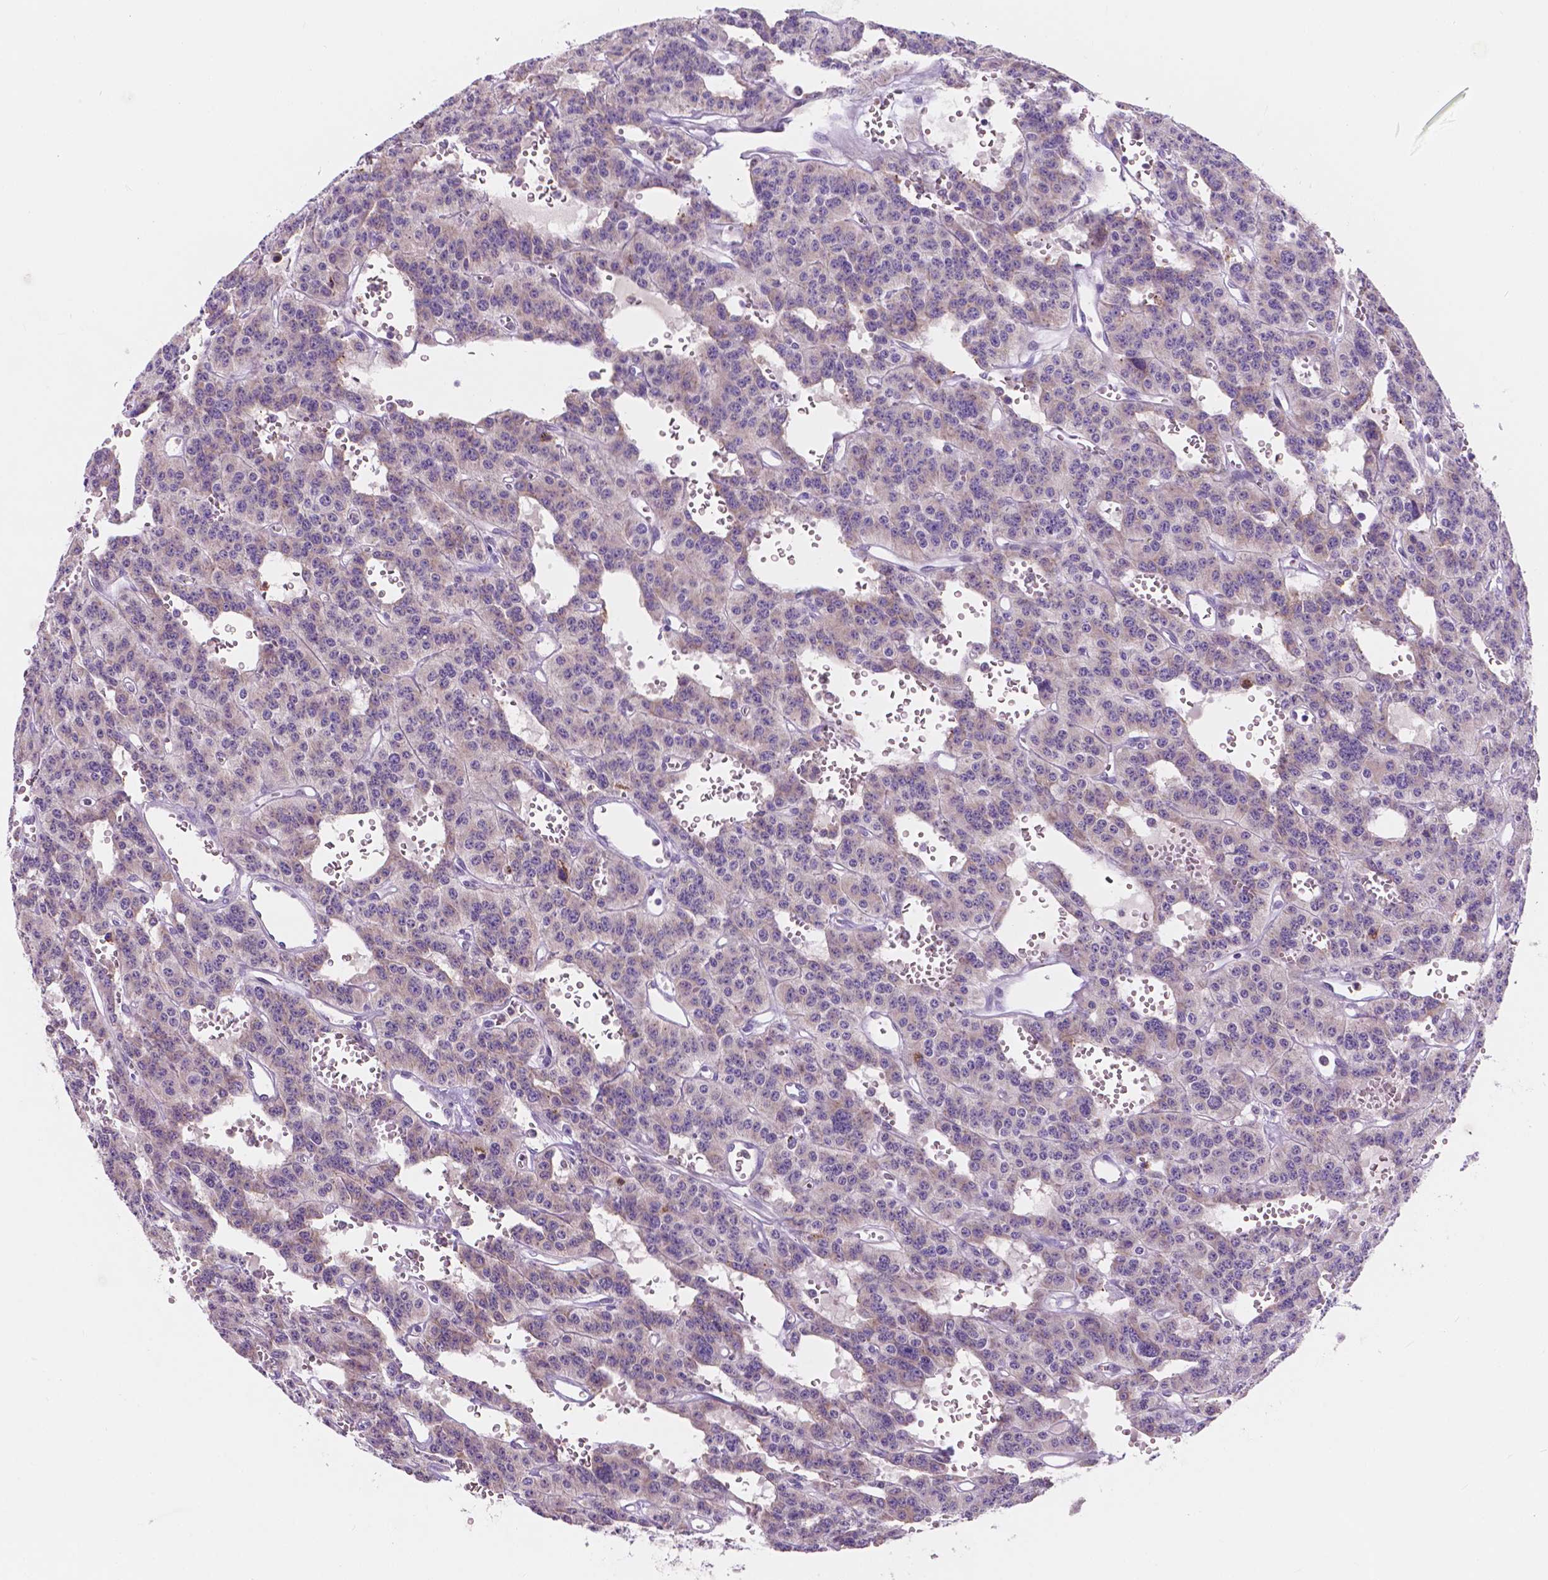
{"staining": {"intensity": "negative", "quantity": "none", "location": "none"}, "tissue": "carcinoid", "cell_type": "Tumor cells", "image_type": "cancer", "snomed": [{"axis": "morphology", "description": "Carcinoid, malignant, NOS"}, {"axis": "topography", "description": "Lung"}], "caption": "This is a photomicrograph of immunohistochemistry (IHC) staining of carcinoid (malignant), which shows no expression in tumor cells.", "gene": "IREB2", "patient": {"sex": "female", "age": 71}}